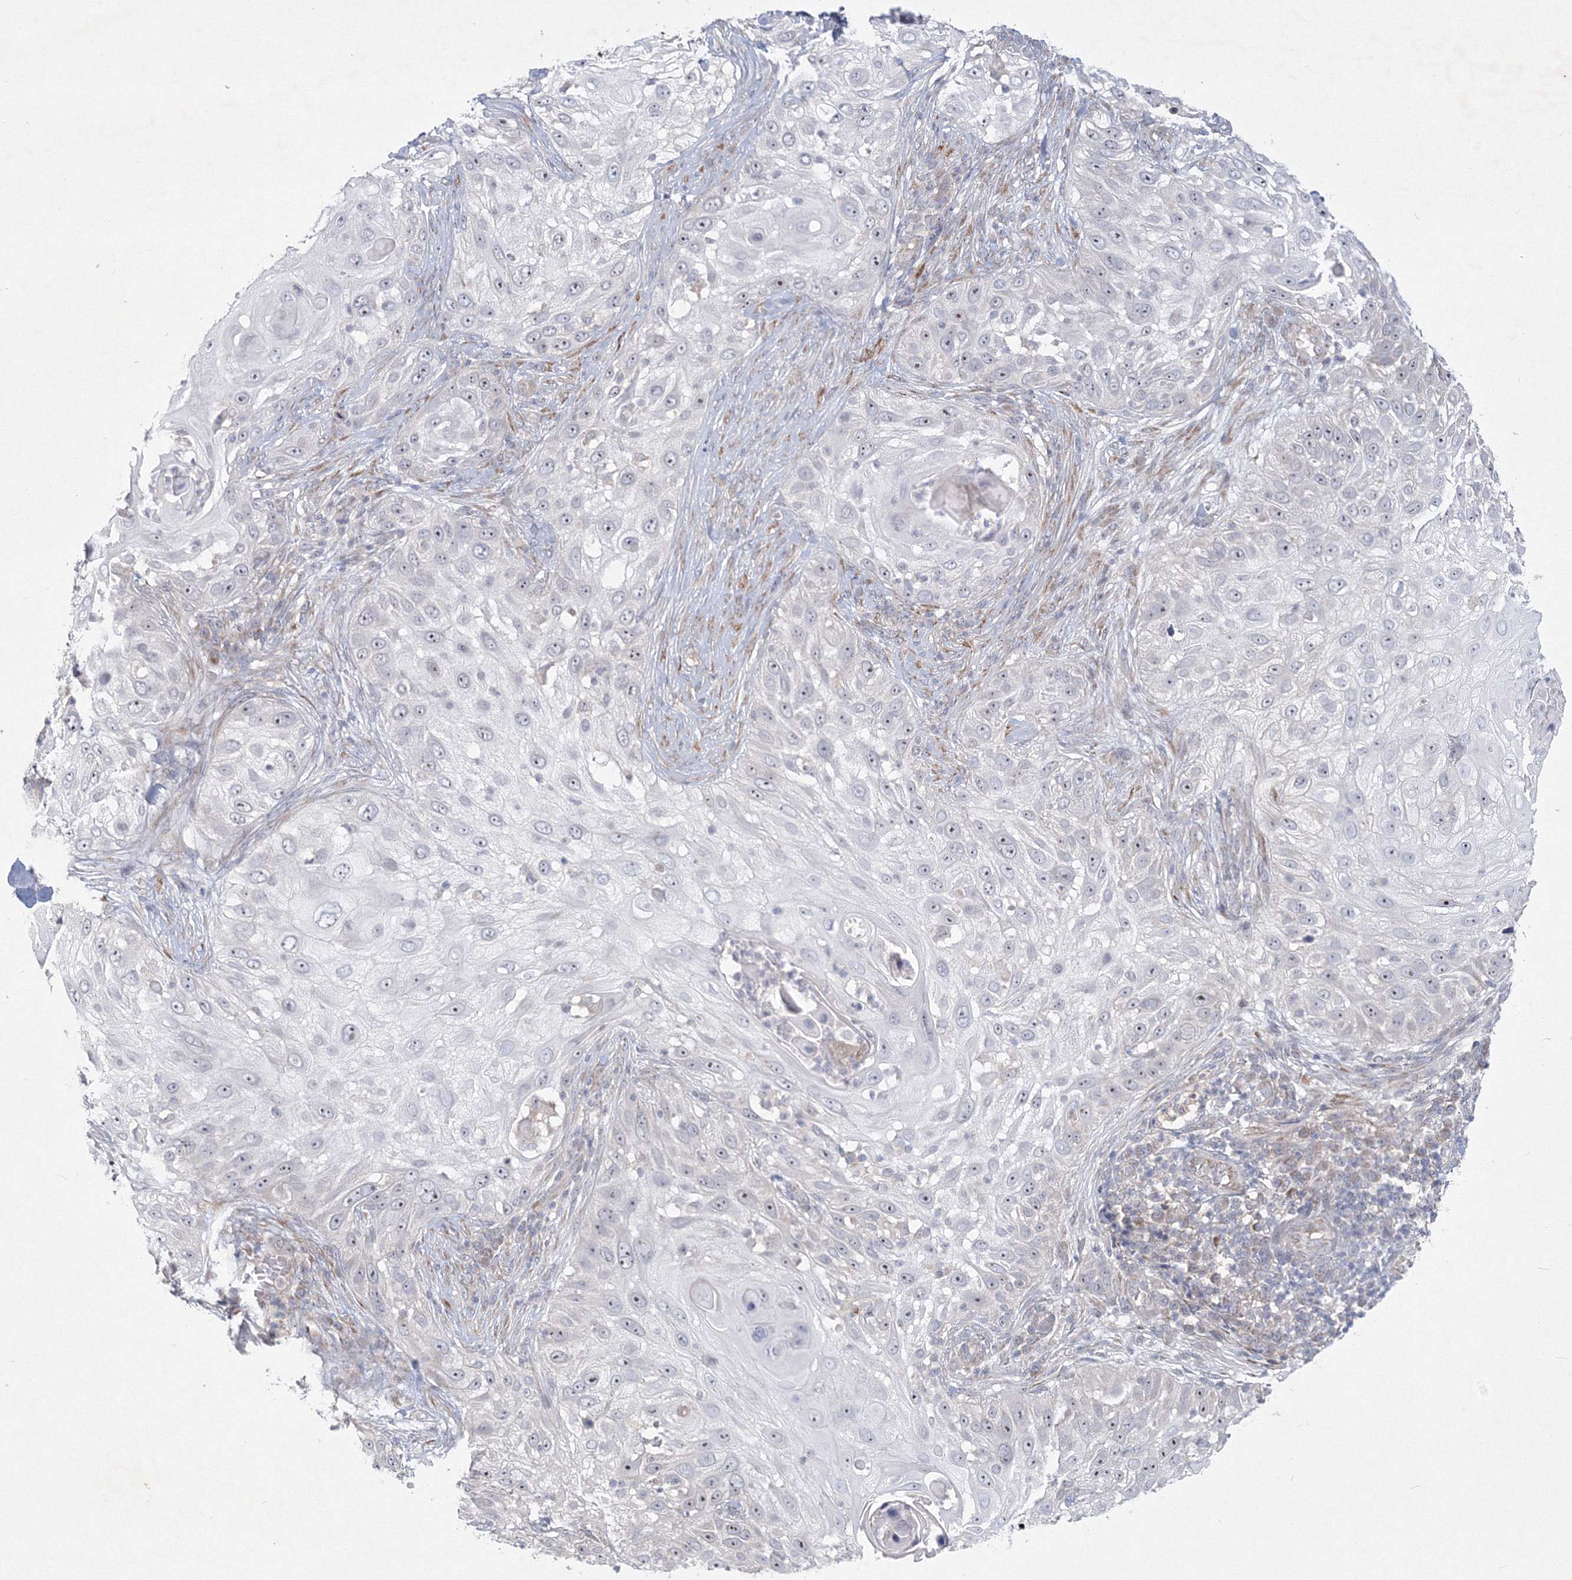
{"staining": {"intensity": "negative", "quantity": "none", "location": "none"}, "tissue": "skin cancer", "cell_type": "Tumor cells", "image_type": "cancer", "snomed": [{"axis": "morphology", "description": "Squamous cell carcinoma, NOS"}, {"axis": "topography", "description": "Skin"}], "caption": "Protein analysis of skin cancer (squamous cell carcinoma) reveals no significant expression in tumor cells.", "gene": "WDR49", "patient": {"sex": "female", "age": 44}}